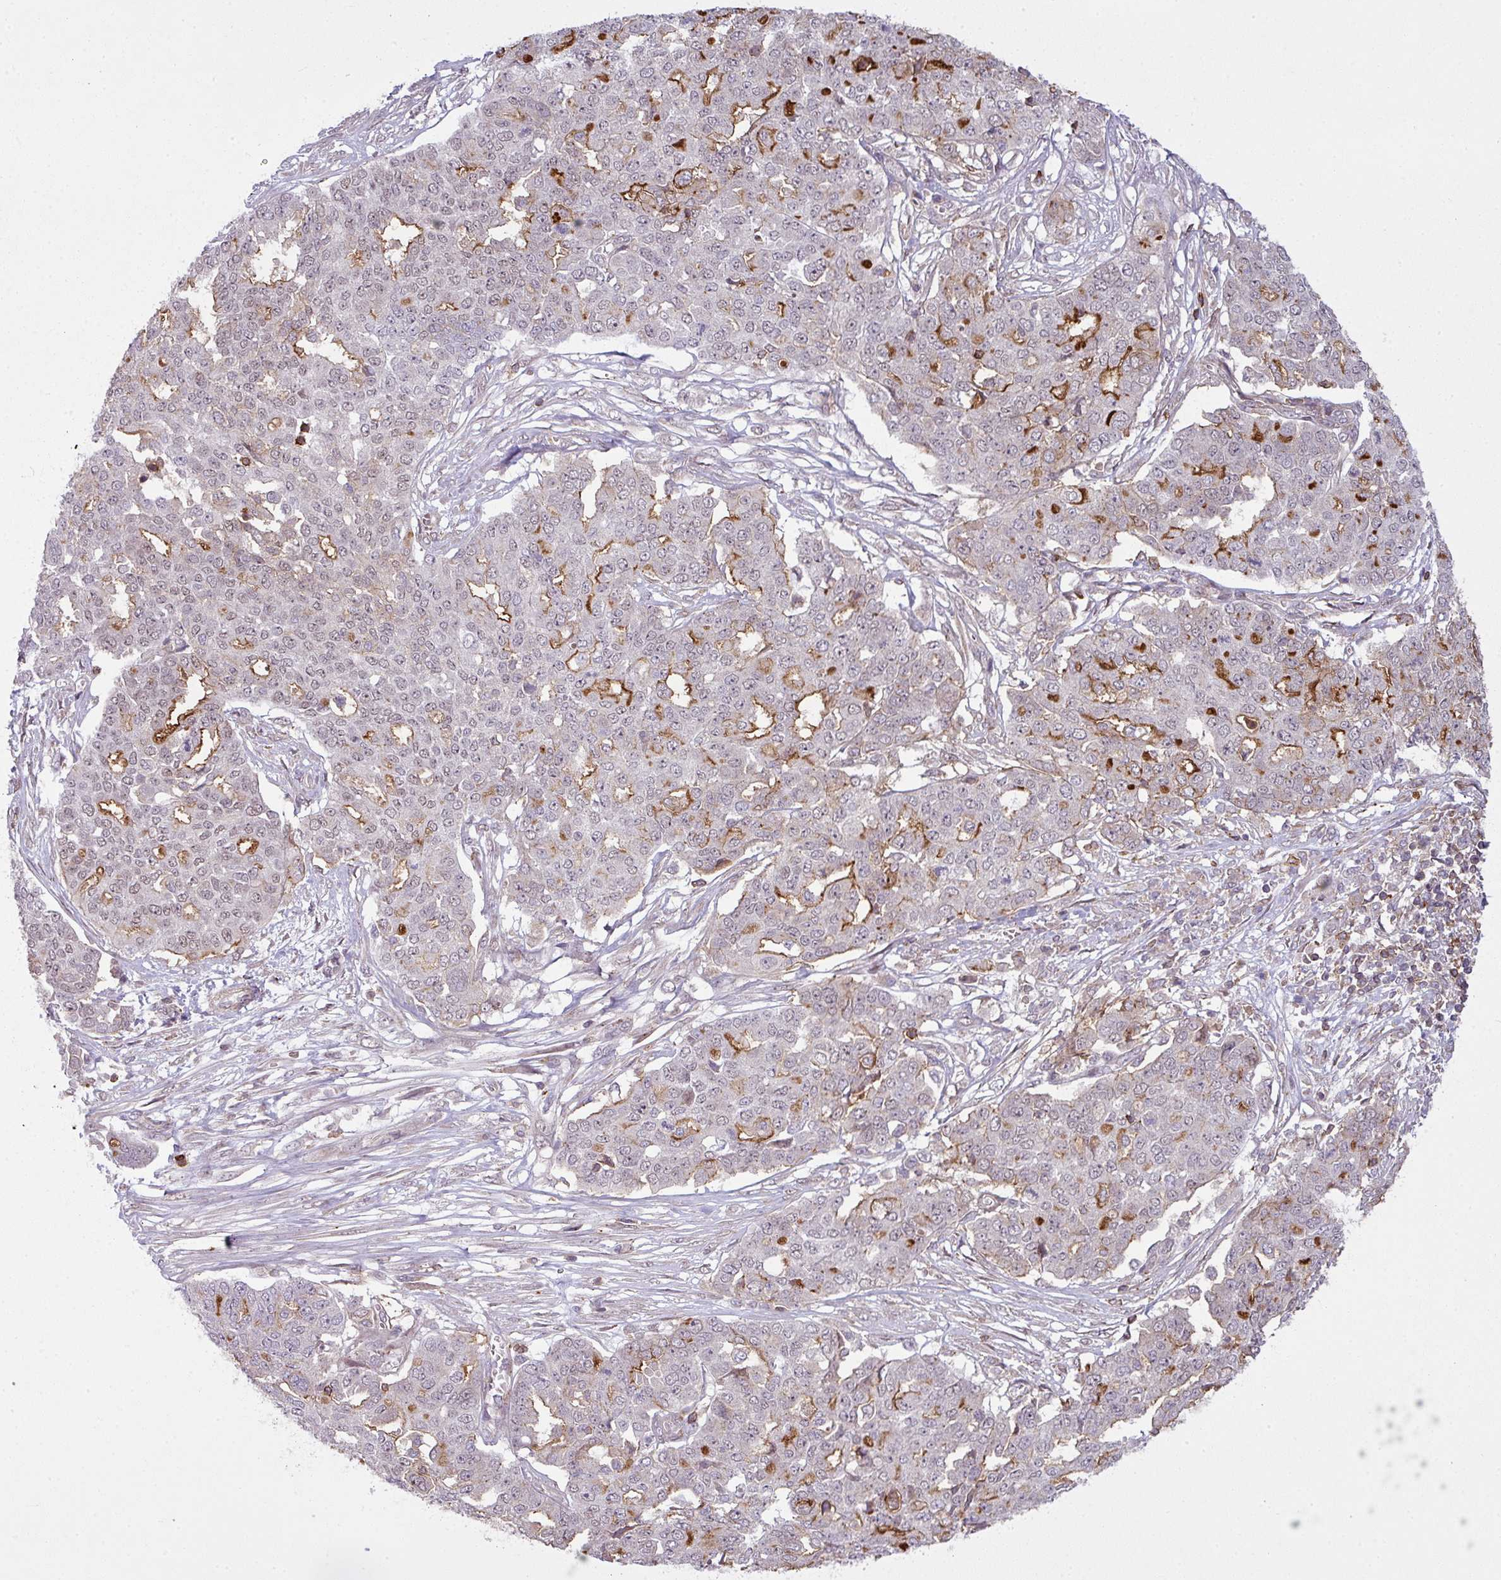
{"staining": {"intensity": "moderate", "quantity": "<25%", "location": "cytoplasmic/membranous"}, "tissue": "ovarian cancer", "cell_type": "Tumor cells", "image_type": "cancer", "snomed": [{"axis": "morphology", "description": "Cystadenocarcinoma, serous, NOS"}, {"axis": "topography", "description": "Soft tissue"}, {"axis": "topography", "description": "Ovary"}], "caption": "This histopathology image exhibits ovarian cancer (serous cystadenocarcinoma) stained with IHC to label a protein in brown. The cytoplasmic/membranous of tumor cells show moderate positivity for the protein. Nuclei are counter-stained blue.", "gene": "ZC2HC1C", "patient": {"sex": "female", "age": 57}}